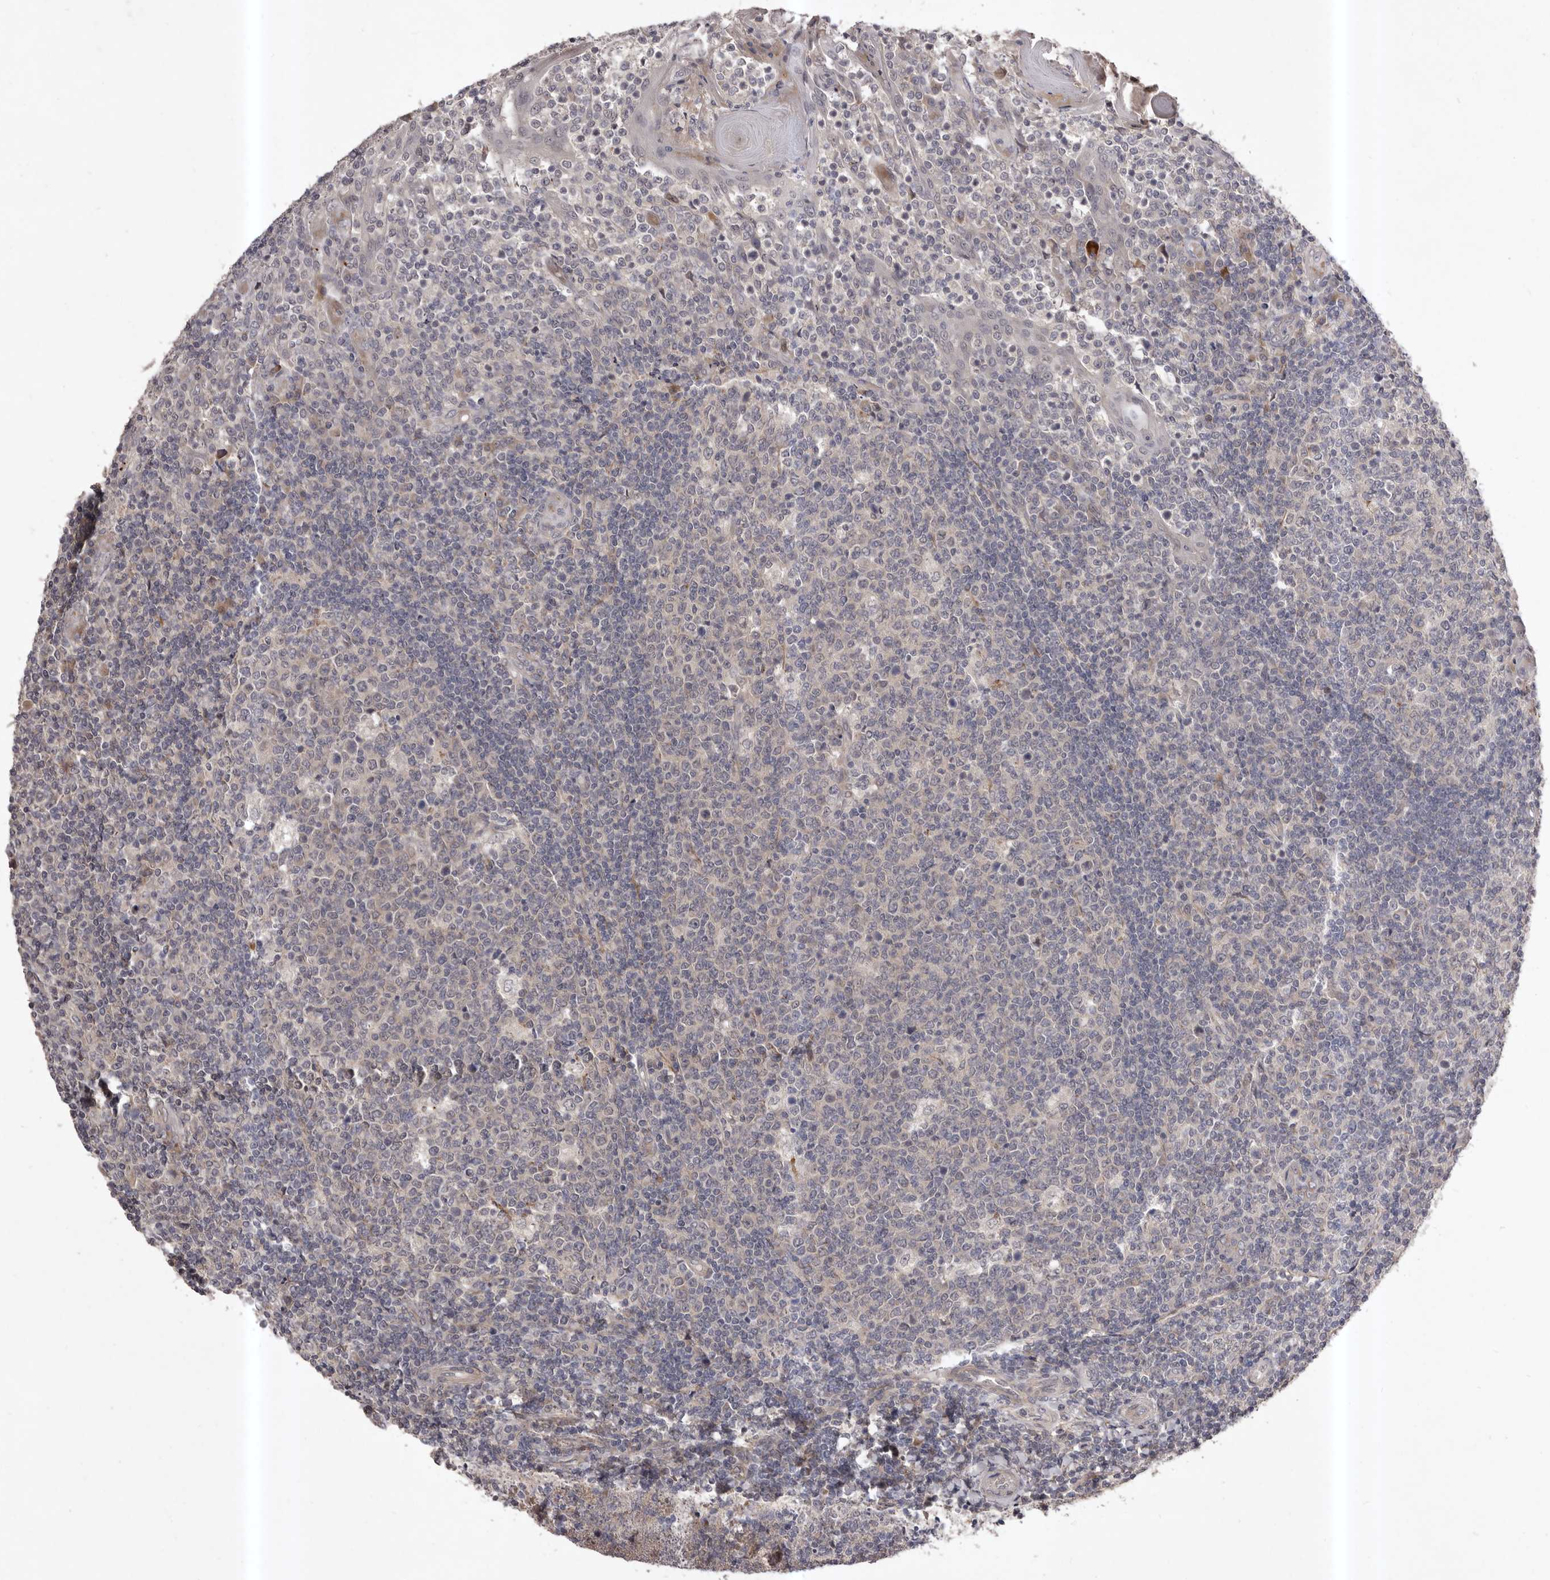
{"staining": {"intensity": "negative", "quantity": "none", "location": "none"}, "tissue": "tonsil", "cell_type": "Germinal center cells", "image_type": "normal", "snomed": [{"axis": "morphology", "description": "Normal tissue, NOS"}, {"axis": "topography", "description": "Tonsil"}], "caption": "An immunohistochemistry micrograph of benign tonsil is shown. There is no staining in germinal center cells of tonsil. (Brightfield microscopy of DAB (3,3'-diaminobenzidine) immunohistochemistry (IHC) at high magnification).", "gene": "HBS1L", "patient": {"sex": "female", "age": 19}}